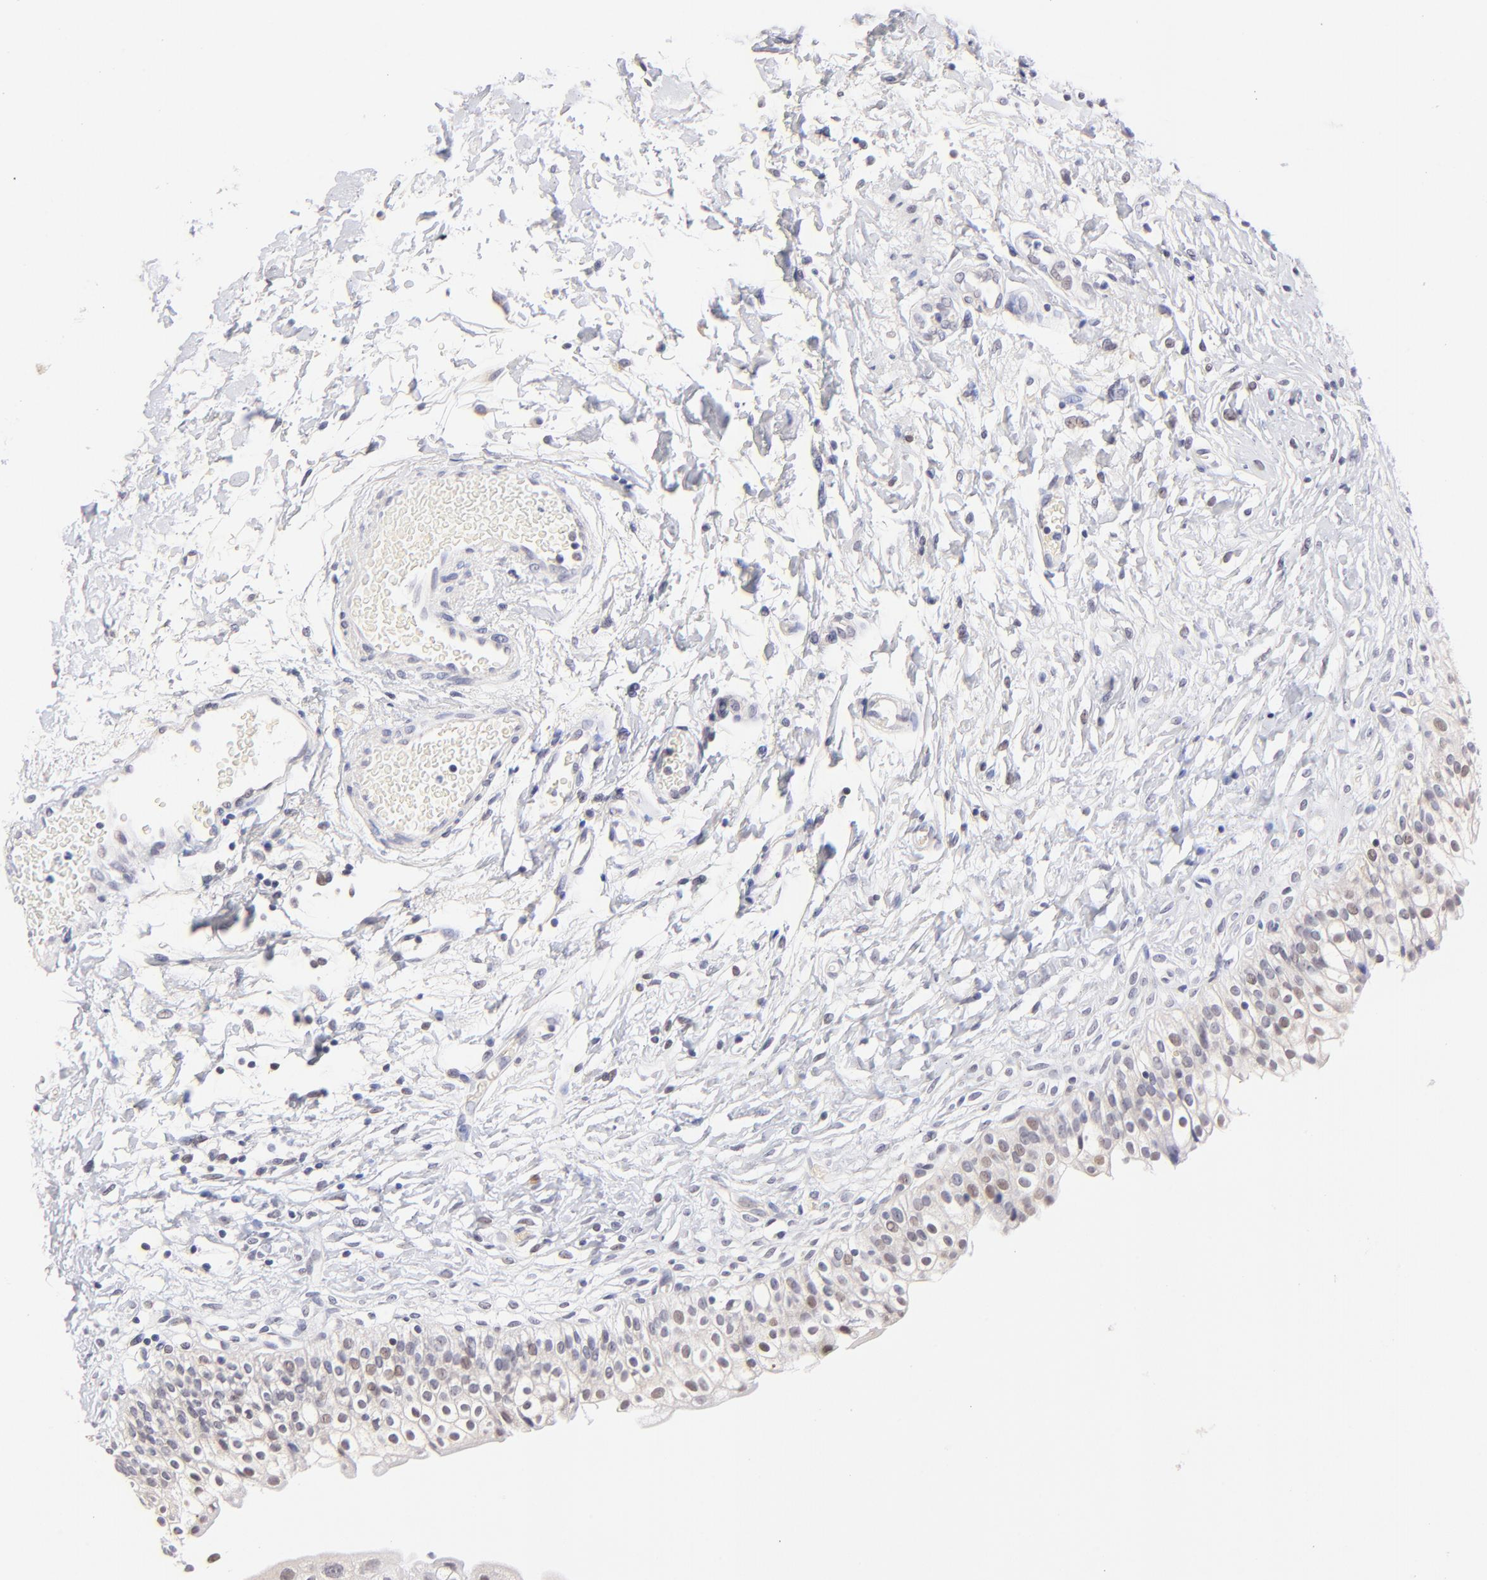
{"staining": {"intensity": "weak", "quantity": ">75%", "location": "cytoplasmic/membranous"}, "tissue": "urinary bladder", "cell_type": "Urothelial cells", "image_type": "normal", "snomed": [{"axis": "morphology", "description": "Normal tissue, NOS"}, {"axis": "topography", "description": "Urinary bladder"}], "caption": "About >75% of urothelial cells in unremarkable urinary bladder display weak cytoplasmic/membranous protein staining as visualized by brown immunohistochemical staining.", "gene": "ZNF155", "patient": {"sex": "female", "age": 80}}